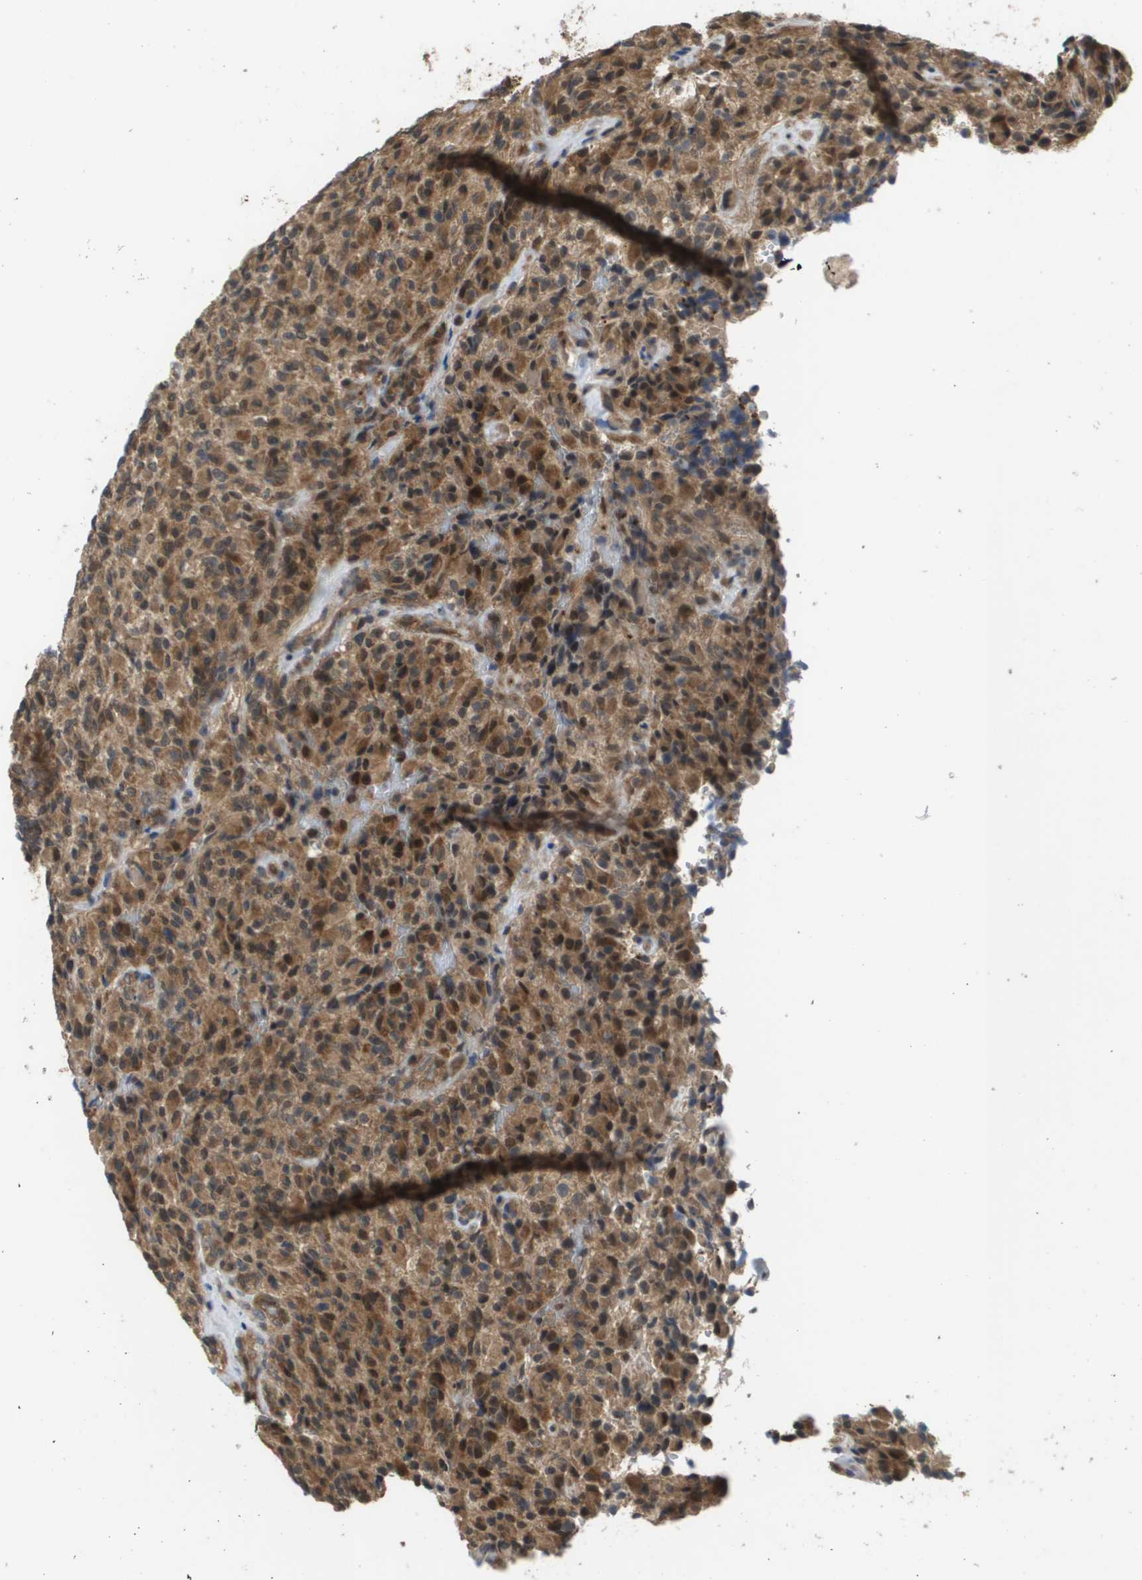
{"staining": {"intensity": "moderate", "quantity": ">75%", "location": "cytoplasmic/membranous"}, "tissue": "glioma", "cell_type": "Tumor cells", "image_type": "cancer", "snomed": [{"axis": "morphology", "description": "Glioma, malignant, High grade"}, {"axis": "topography", "description": "Brain"}], "caption": "Immunohistochemistry (DAB) staining of human glioma exhibits moderate cytoplasmic/membranous protein positivity in about >75% of tumor cells.", "gene": "RBM38", "patient": {"sex": "male", "age": 71}}